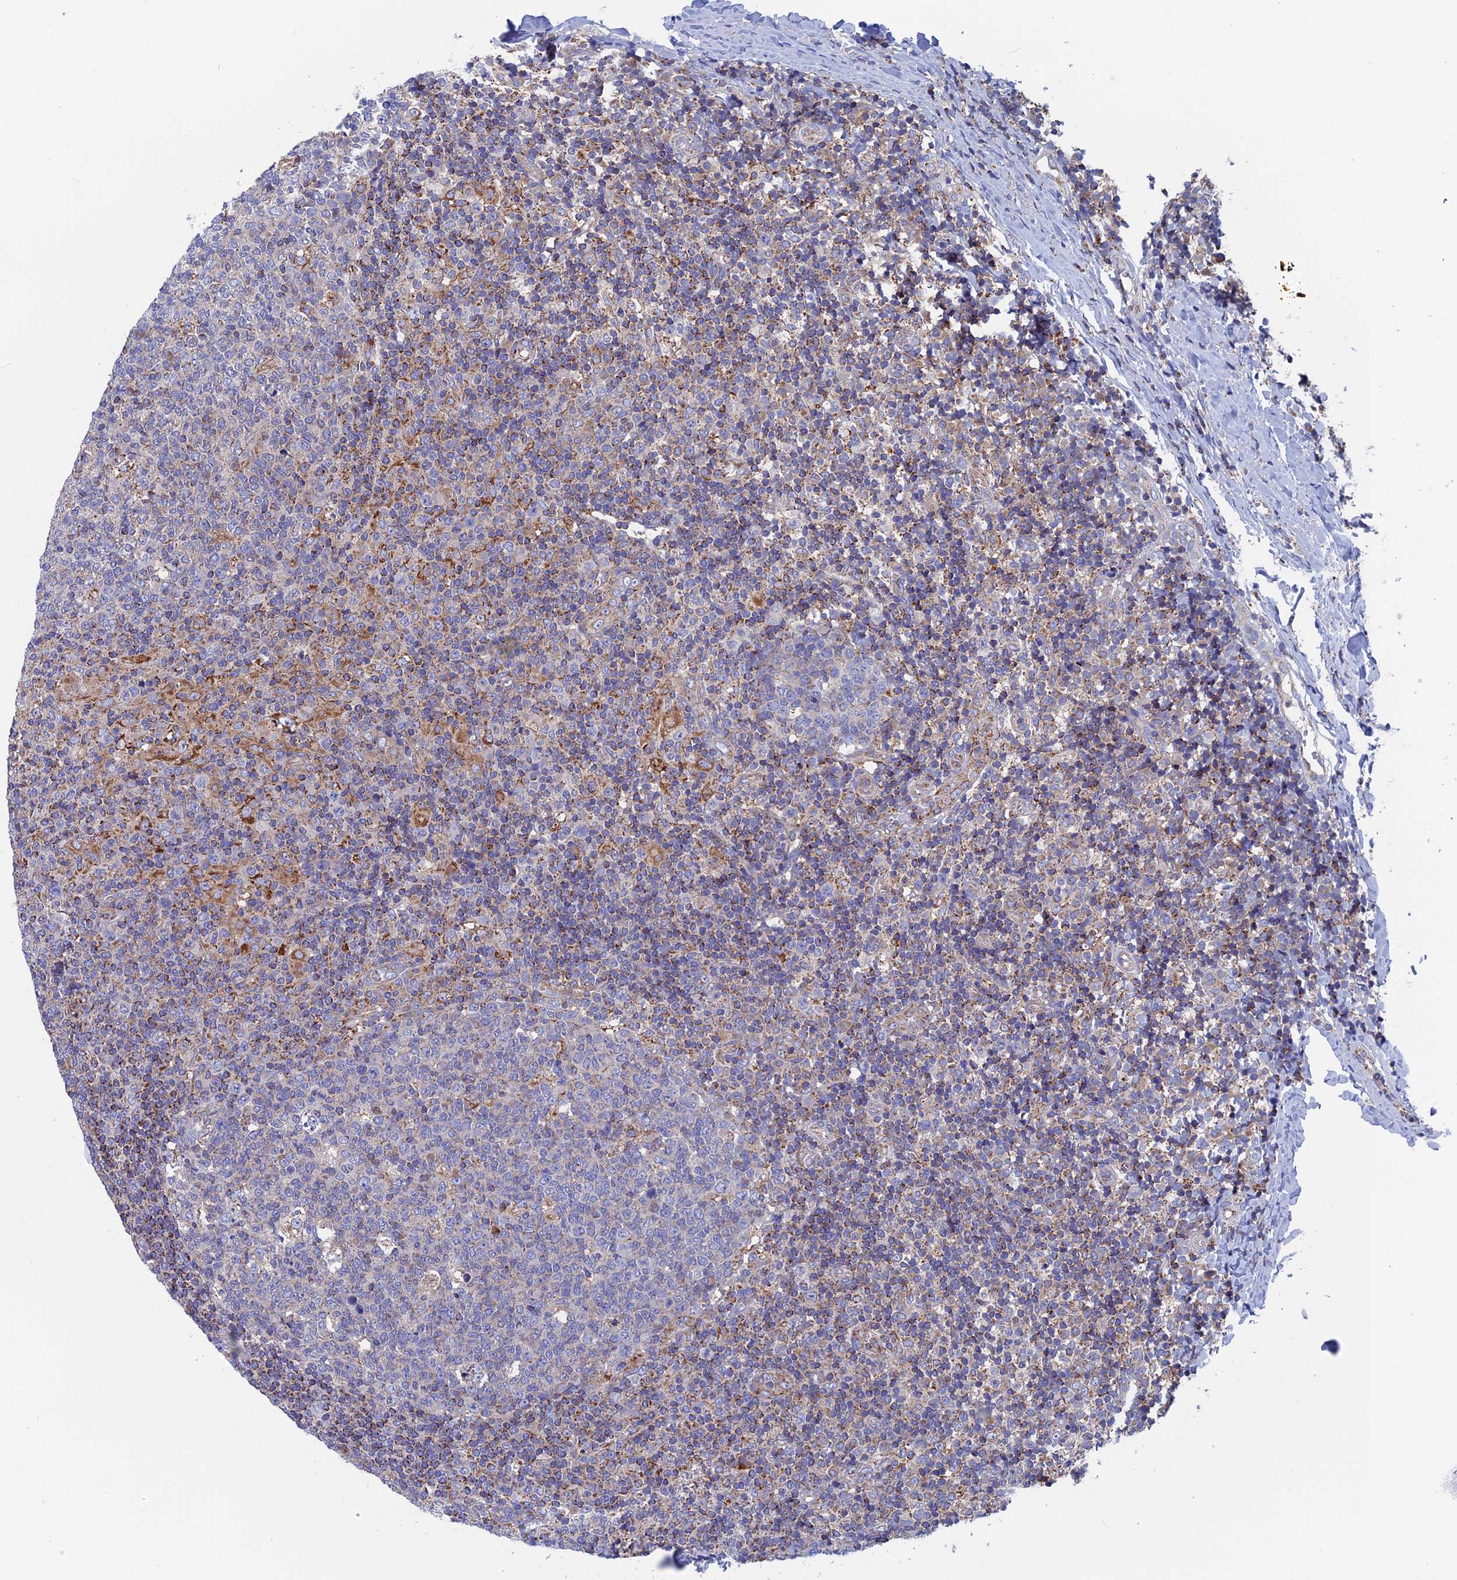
{"staining": {"intensity": "negative", "quantity": "none", "location": "none"}, "tissue": "tonsil", "cell_type": "Germinal center cells", "image_type": "normal", "snomed": [{"axis": "morphology", "description": "Normal tissue, NOS"}, {"axis": "topography", "description": "Tonsil"}], "caption": "This is a histopathology image of IHC staining of normal tonsil, which shows no expression in germinal center cells.", "gene": "WDR83", "patient": {"sex": "female", "age": 19}}